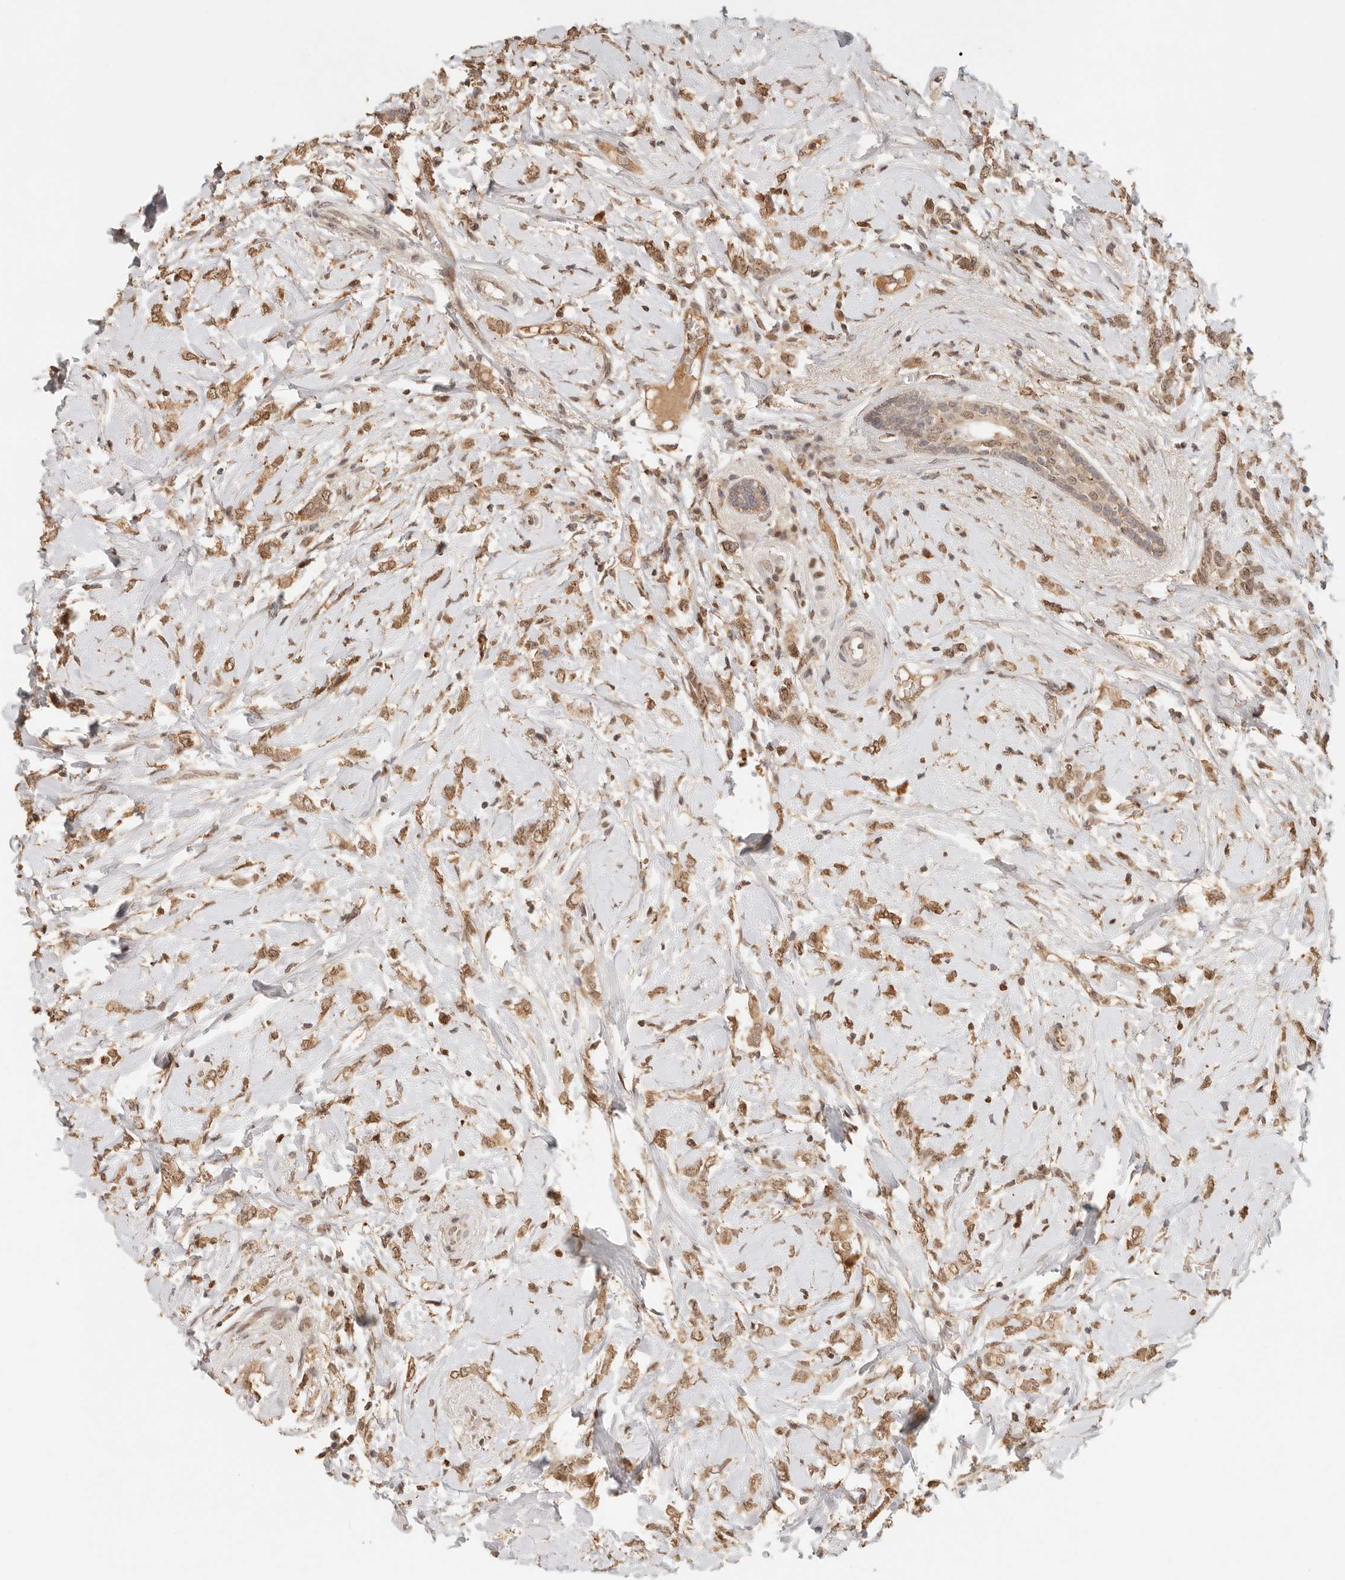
{"staining": {"intensity": "moderate", "quantity": ">75%", "location": "cytoplasmic/membranous"}, "tissue": "breast cancer", "cell_type": "Tumor cells", "image_type": "cancer", "snomed": [{"axis": "morphology", "description": "Normal tissue, NOS"}, {"axis": "morphology", "description": "Lobular carcinoma"}, {"axis": "topography", "description": "Breast"}], "caption": "Protein positivity by immunohistochemistry (IHC) demonstrates moderate cytoplasmic/membranous positivity in about >75% of tumor cells in breast lobular carcinoma. (DAB (3,3'-diaminobenzidine) IHC, brown staining for protein, blue staining for nuclei).", "gene": "NPAS2", "patient": {"sex": "female", "age": 47}}